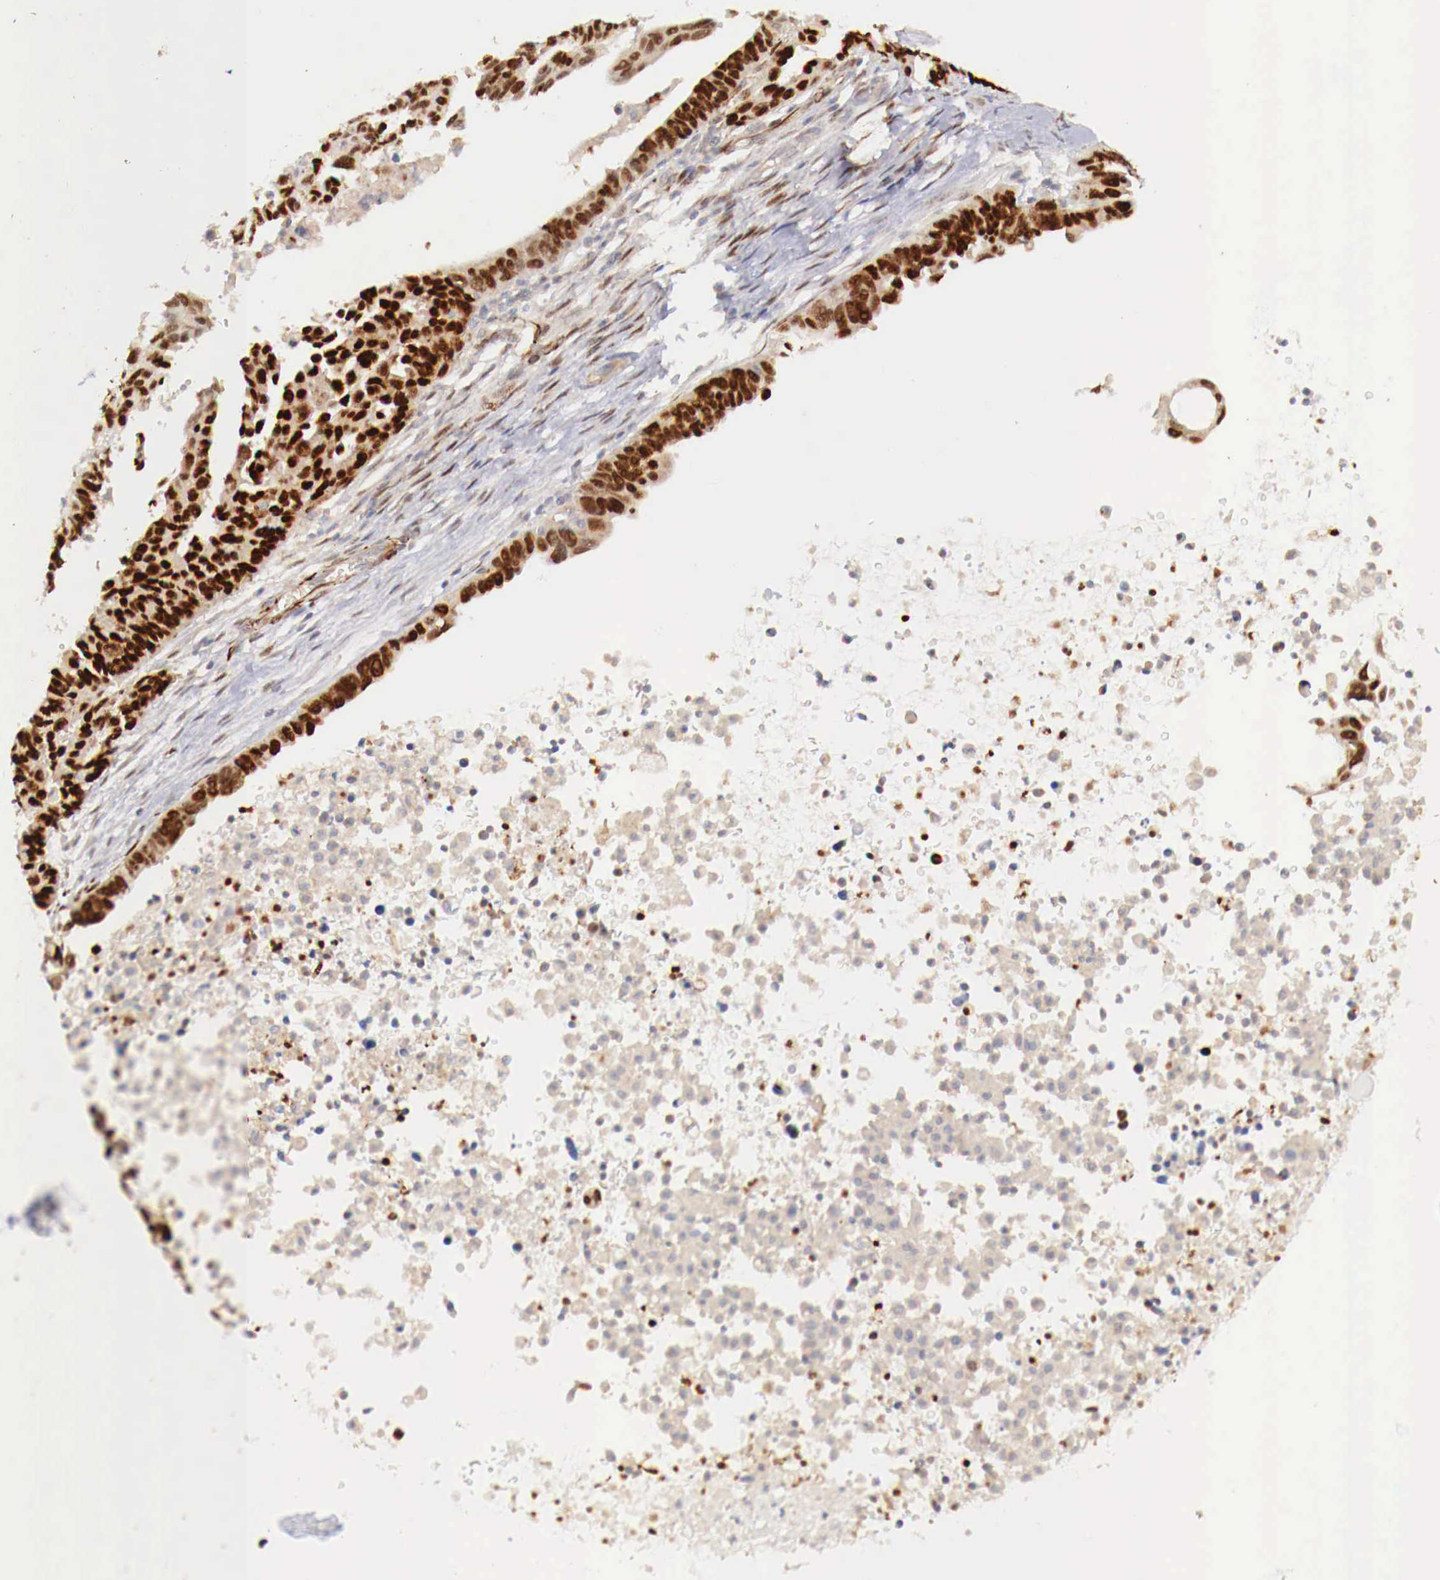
{"staining": {"intensity": "moderate", "quantity": ">75%", "location": "cytoplasmic/membranous,nuclear"}, "tissue": "ovarian cancer", "cell_type": "Tumor cells", "image_type": "cancer", "snomed": [{"axis": "morphology", "description": "Carcinoma, endometroid"}, {"axis": "morphology", "description": "Cystadenocarcinoma, serous, NOS"}, {"axis": "topography", "description": "Ovary"}], "caption": "Serous cystadenocarcinoma (ovarian) stained with a protein marker shows moderate staining in tumor cells.", "gene": "WT1", "patient": {"sex": "female", "age": 45}}